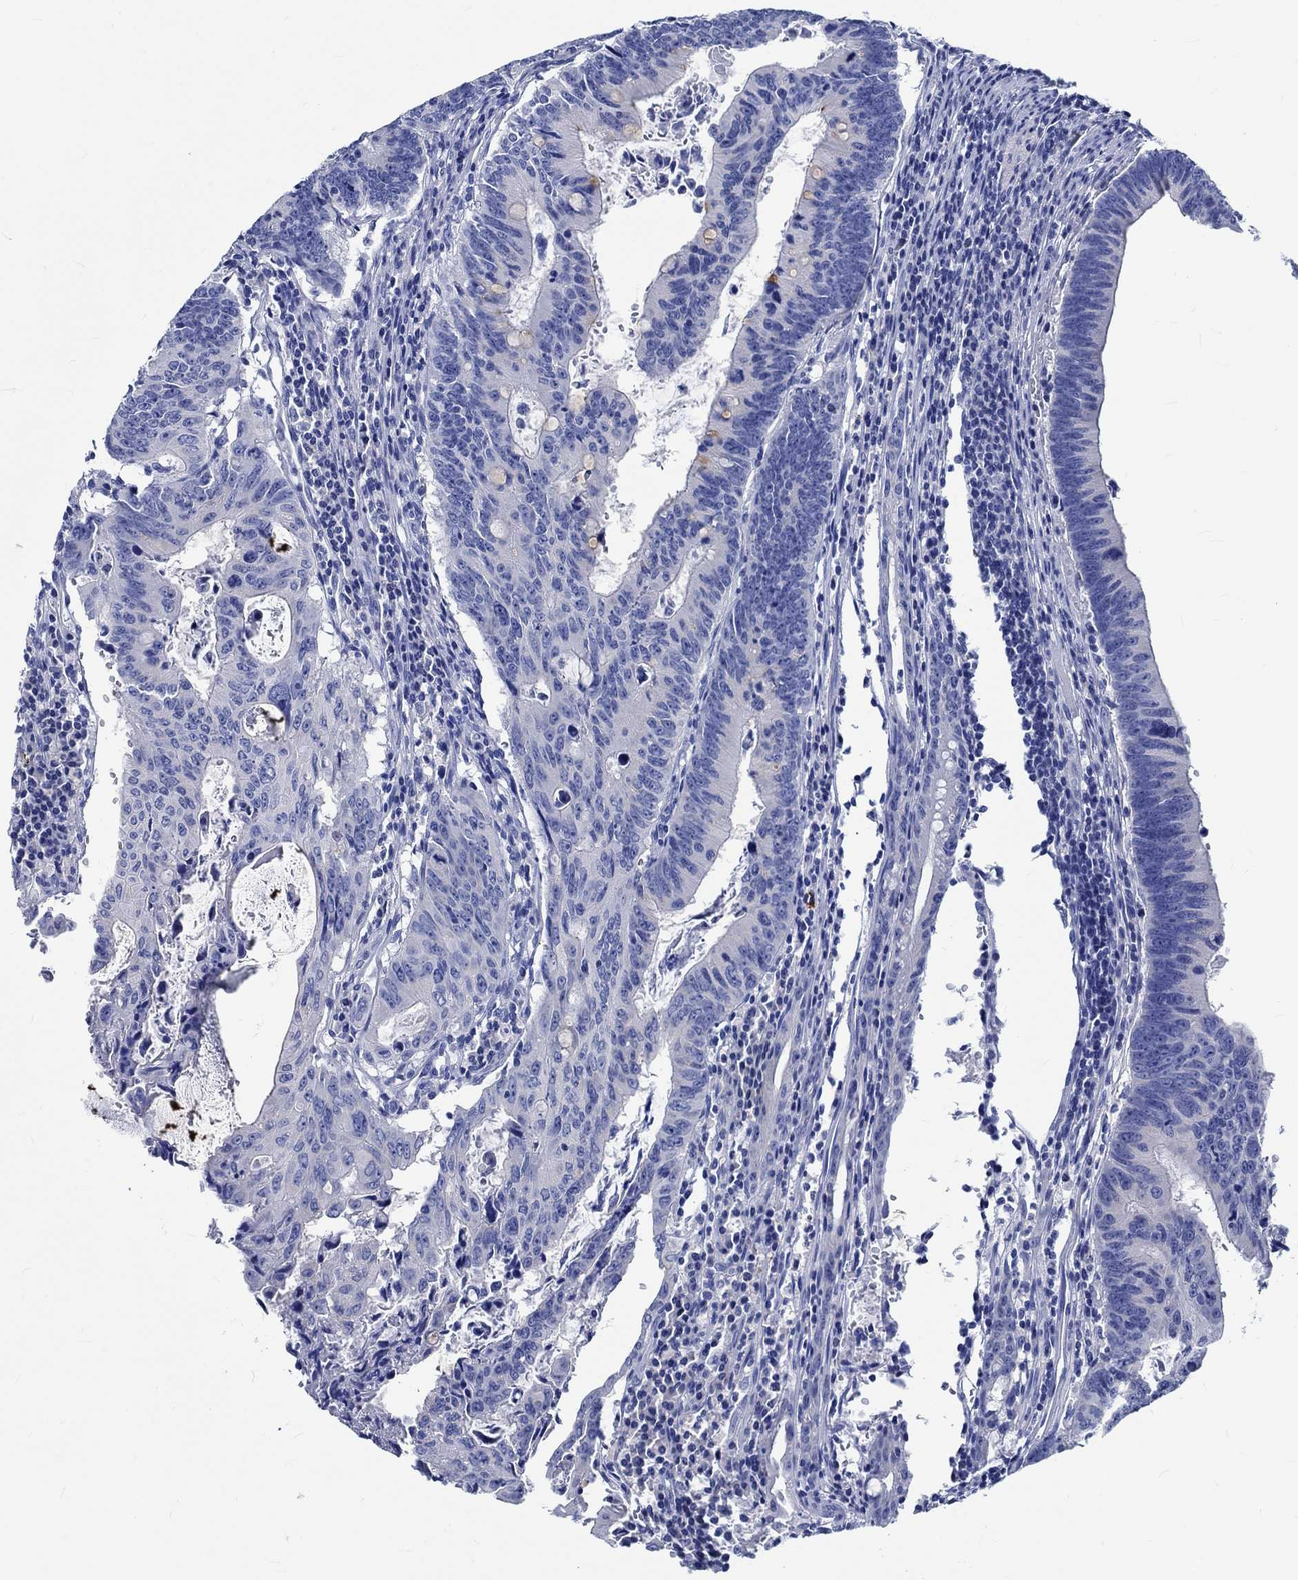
{"staining": {"intensity": "negative", "quantity": "none", "location": "none"}, "tissue": "colorectal cancer", "cell_type": "Tumor cells", "image_type": "cancer", "snomed": [{"axis": "morphology", "description": "Adenocarcinoma, NOS"}, {"axis": "topography", "description": "Colon"}], "caption": "Human colorectal cancer stained for a protein using immunohistochemistry (IHC) shows no staining in tumor cells.", "gene": "PTPRN2", "patient": {"sex": "female", "age": 87}}